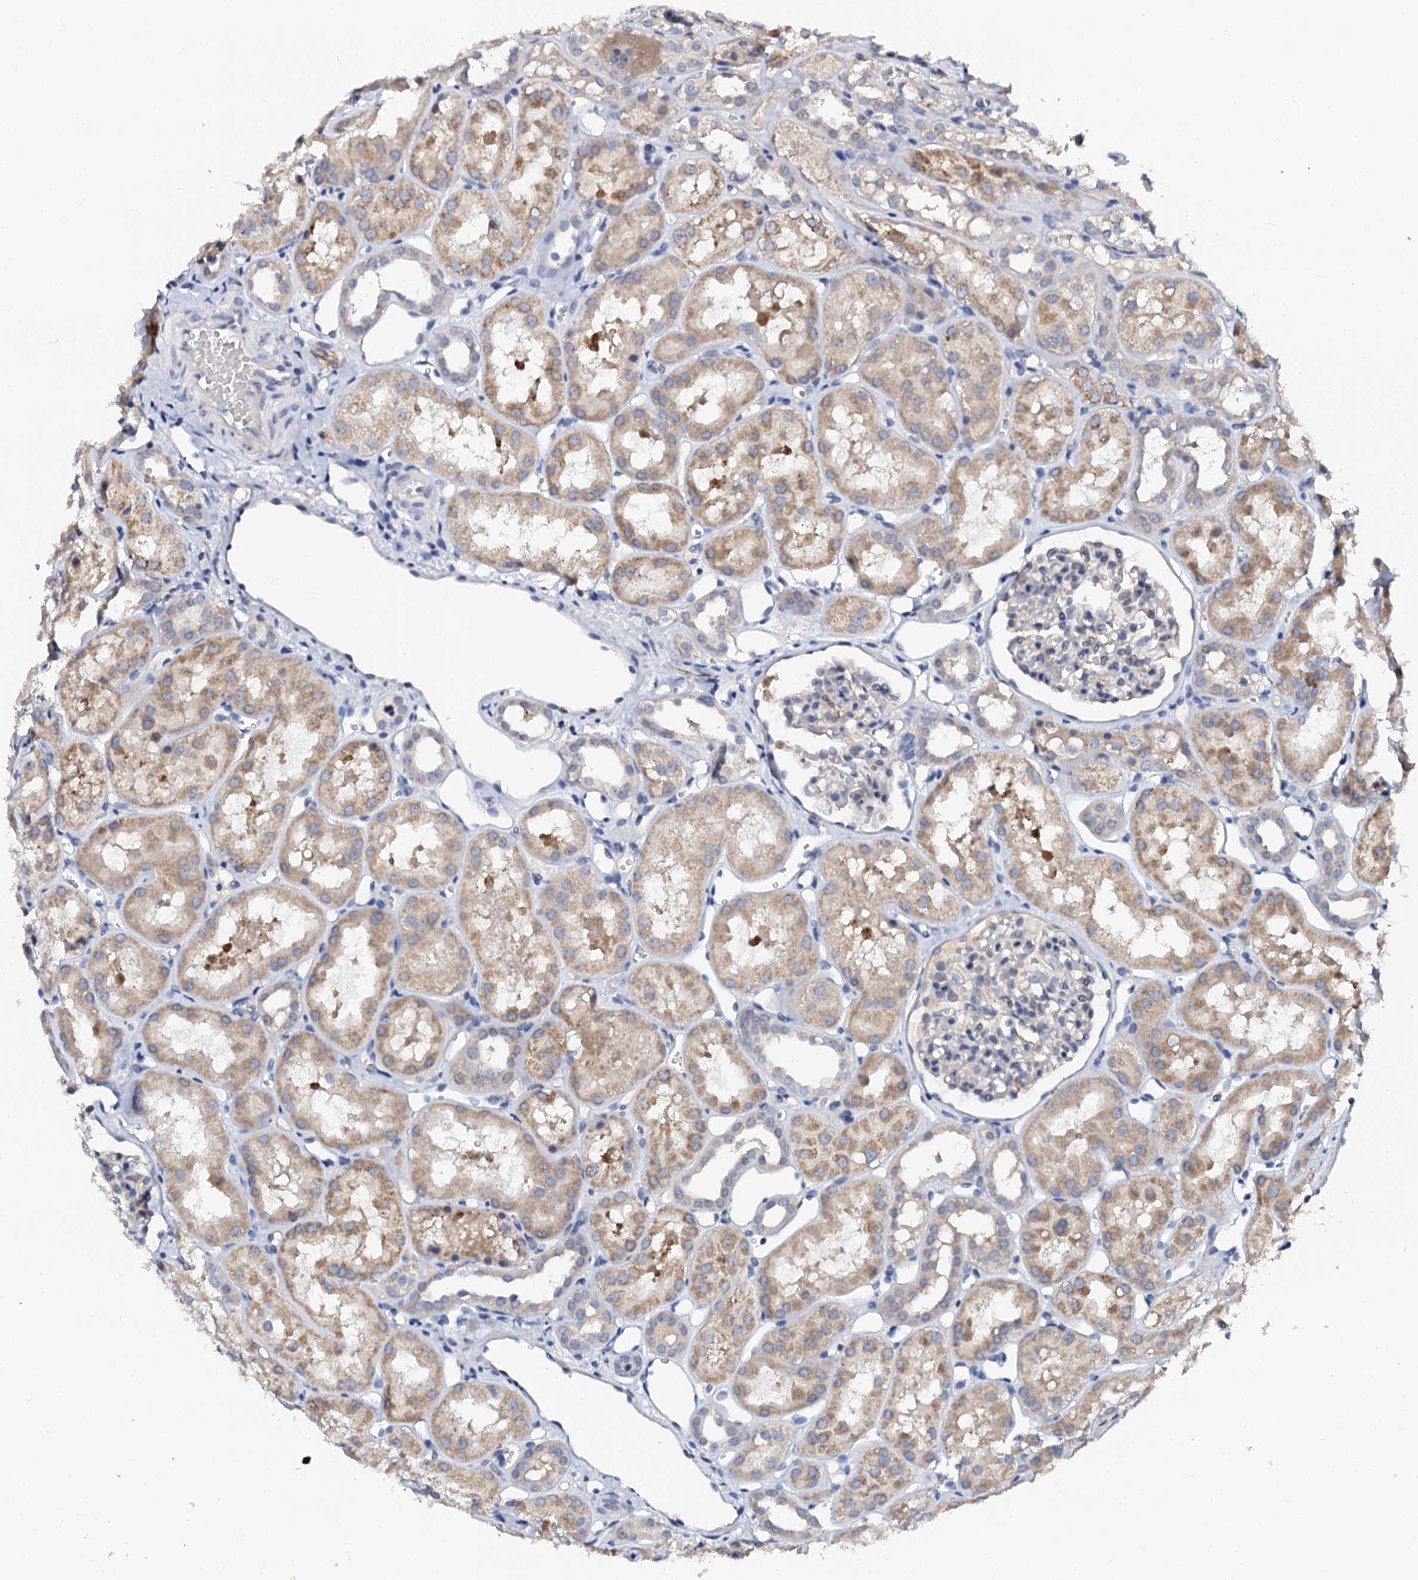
{"staining": {"intensity": "negative", "quantity": "none", "location": "none"}, "tissue": "kidney", "cell_type": "Cells in glomeruli", "image_type": "normal", "snomed": [{"axis": "morphology", "description": "Normal tissue, NOS"}, {"axis": "topography", "description": "Kidney"}], "caption": "Cells in glomeruli show no significant positivity in normal kidney. The staining is performed using DAB brown chromogen with nuclei counter-stained in using hematoxylin.", "gene": "NALF1", "patient": {"sex": "male", "age": 16}}